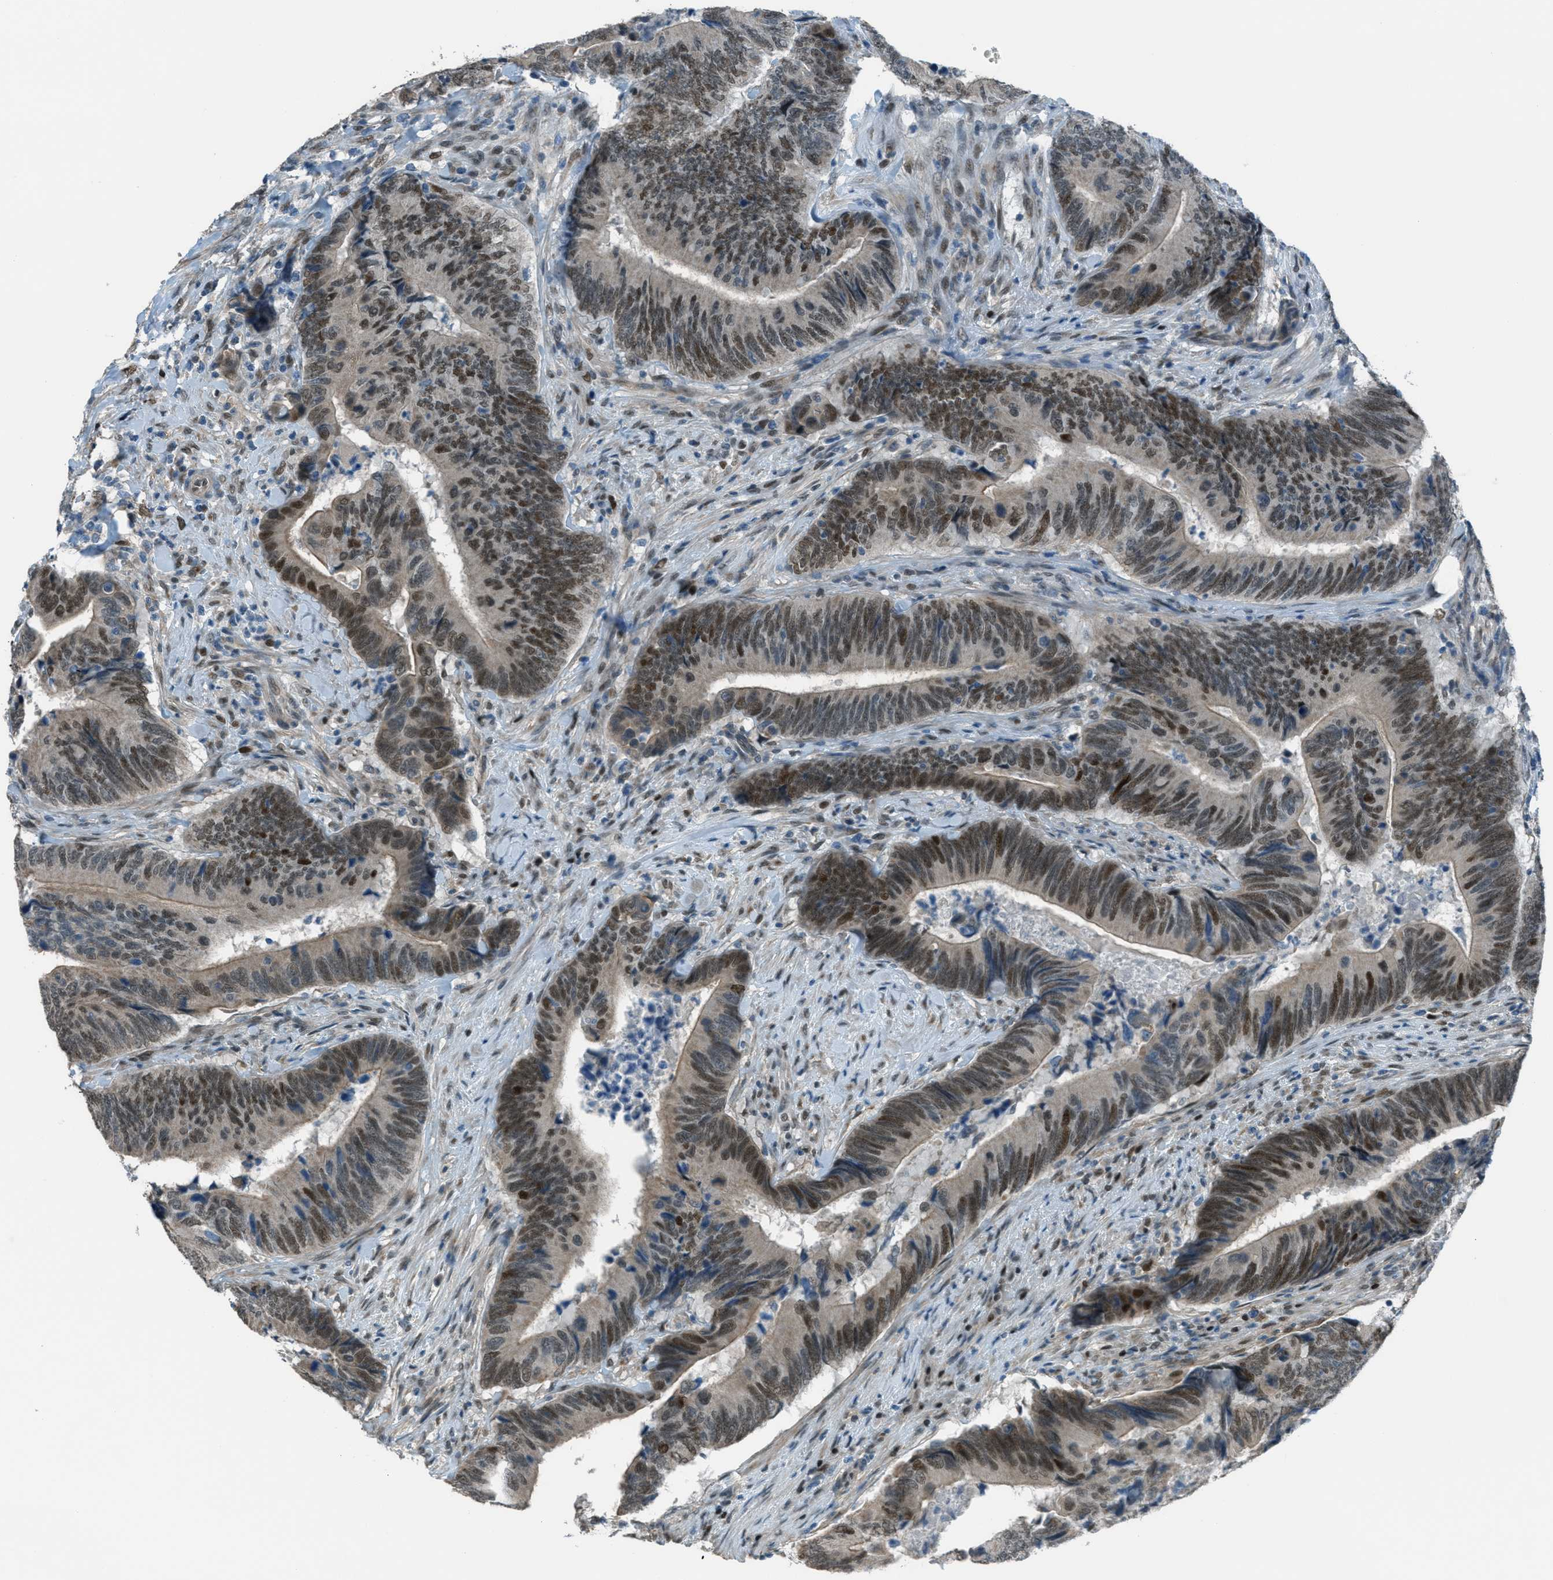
{"staining": {"intensity": "moderate", "quantity": ">75%", "location": "nuclear"}, "tissue": "colorectal cancer", "cell_type": "Tumor cells", "image_type": "cancer", "snomed": [{"axis": "morphology", "description": "Normal tissue, NOS"}, {"axis": "morphology", "description": "Adenocarcinoma, NOS"}, {"axis": "topography", "description": "Colon"}], "caption": "Immunohistochemical staining of human adenocarcinoma (colorectal) shows medium levels of moderate nuclear protein expression in about >75% of tumor cells.", "gene": "TCF3", "patient": {"sex": "male", "age": 56}}